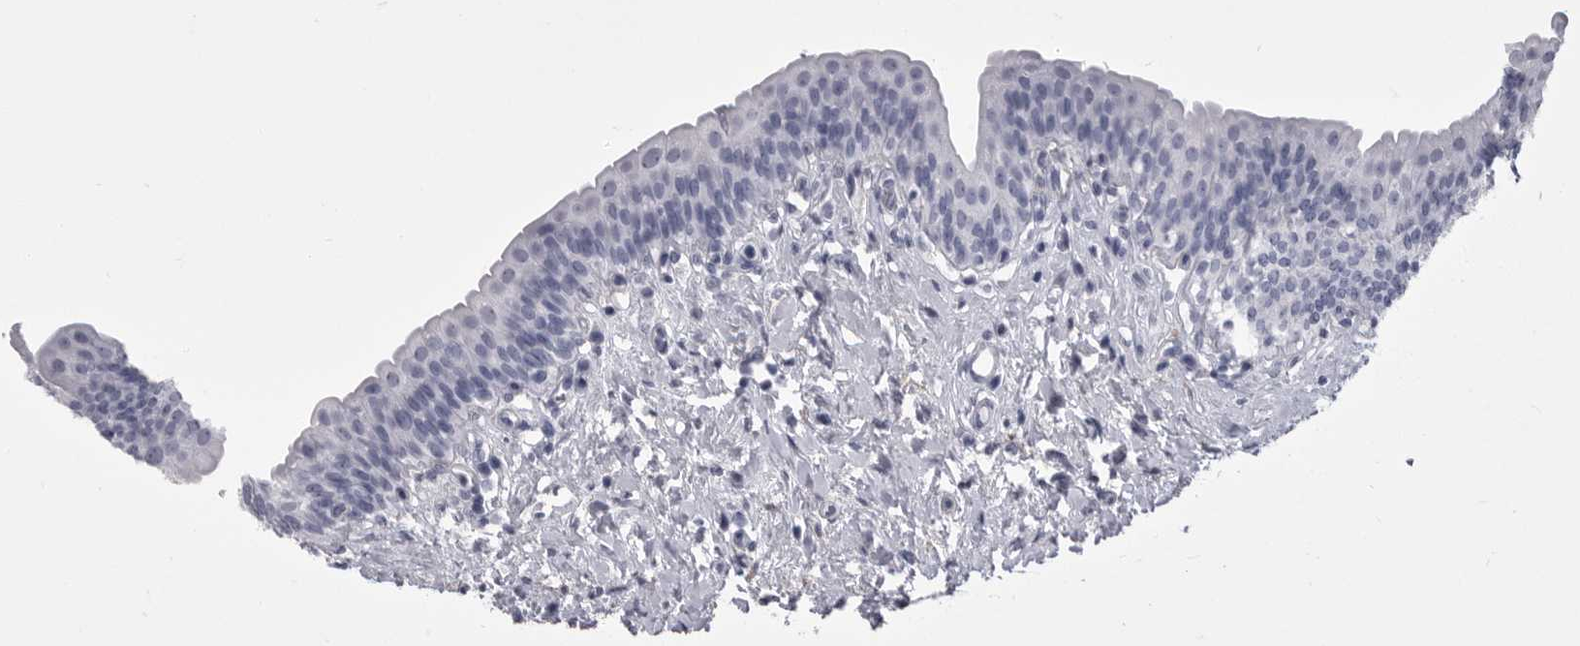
{"staining": {"intensity": "negative", "quantity": "none", "location": "none"}, "tissue": "urinary bladder", "cell_type": "Urothelial cells", "image_type": "normal", "snomed": [{"axis": "morphology", "description": "Normal tissue, NOS"}, {"axis": "topography", "description": "Urinary bladder"}], "caption": "This is an immunohistochemistry image of benign human urinary bladder. There is no staining in urothelial cells.", "gene": "ANK2", "patient": {"sex": "male", "age": 83}}